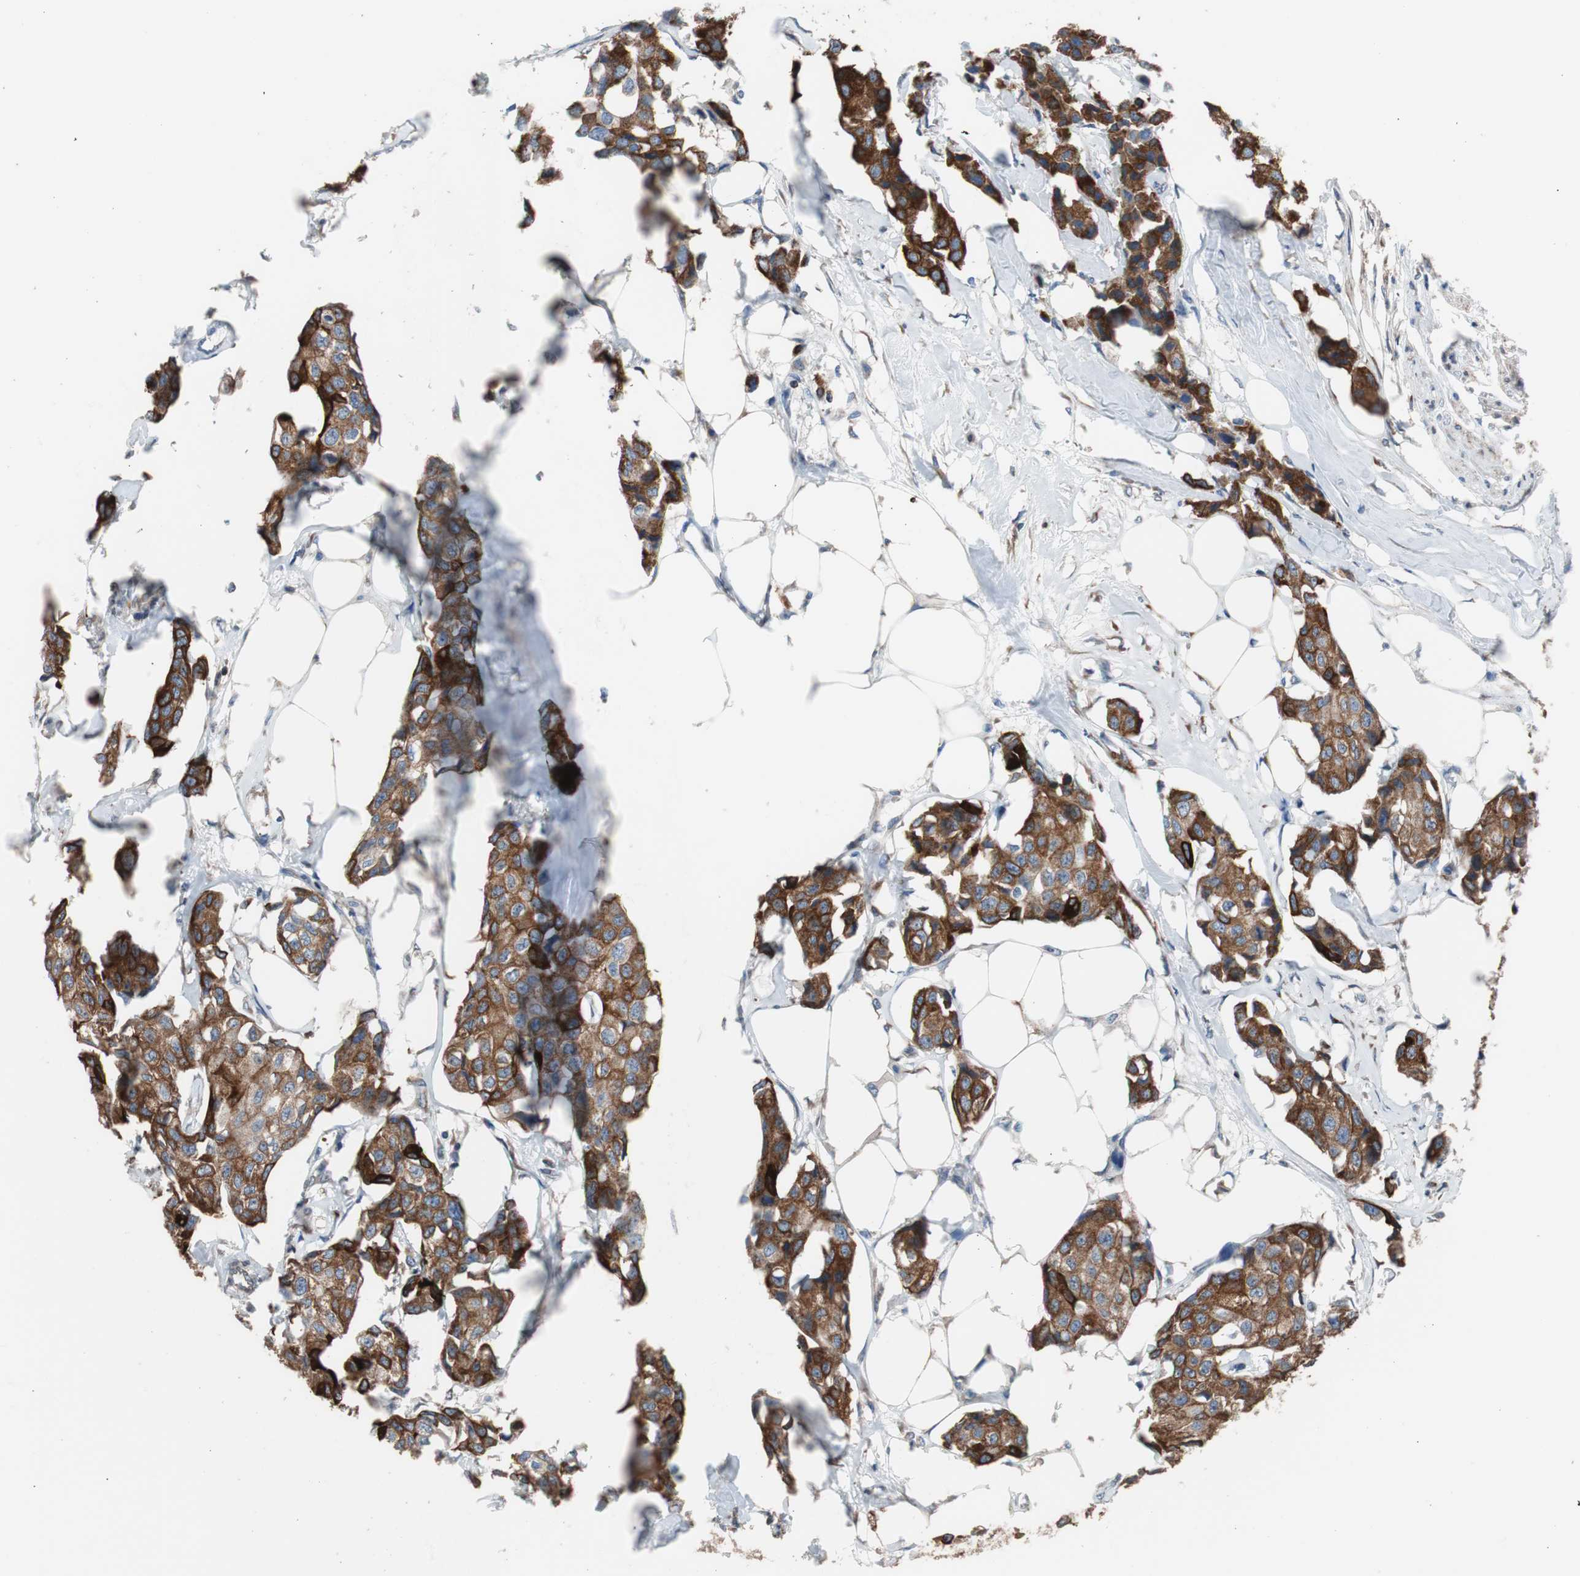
{"staining": {"intensity": "strong", "quantity": ">75%", "location": "cytoplasmic/membranous"}, "tissue": "breast cancer", "cell_type": "Tumor cells", "image_type": "cancer", "snomed": [{"axis": "morphology", "description": "Duct carcinoma"}, {"axis": "topography", "description": "Breast"}], "caption": "Breast cancer stained with immunohistochemistry (IHC) displays strong cytoplasmic/membranous positivity in about >75% of tumor cells.", "gene": "PBXIP1", "patient": {"sex": "female", "age": 80}}